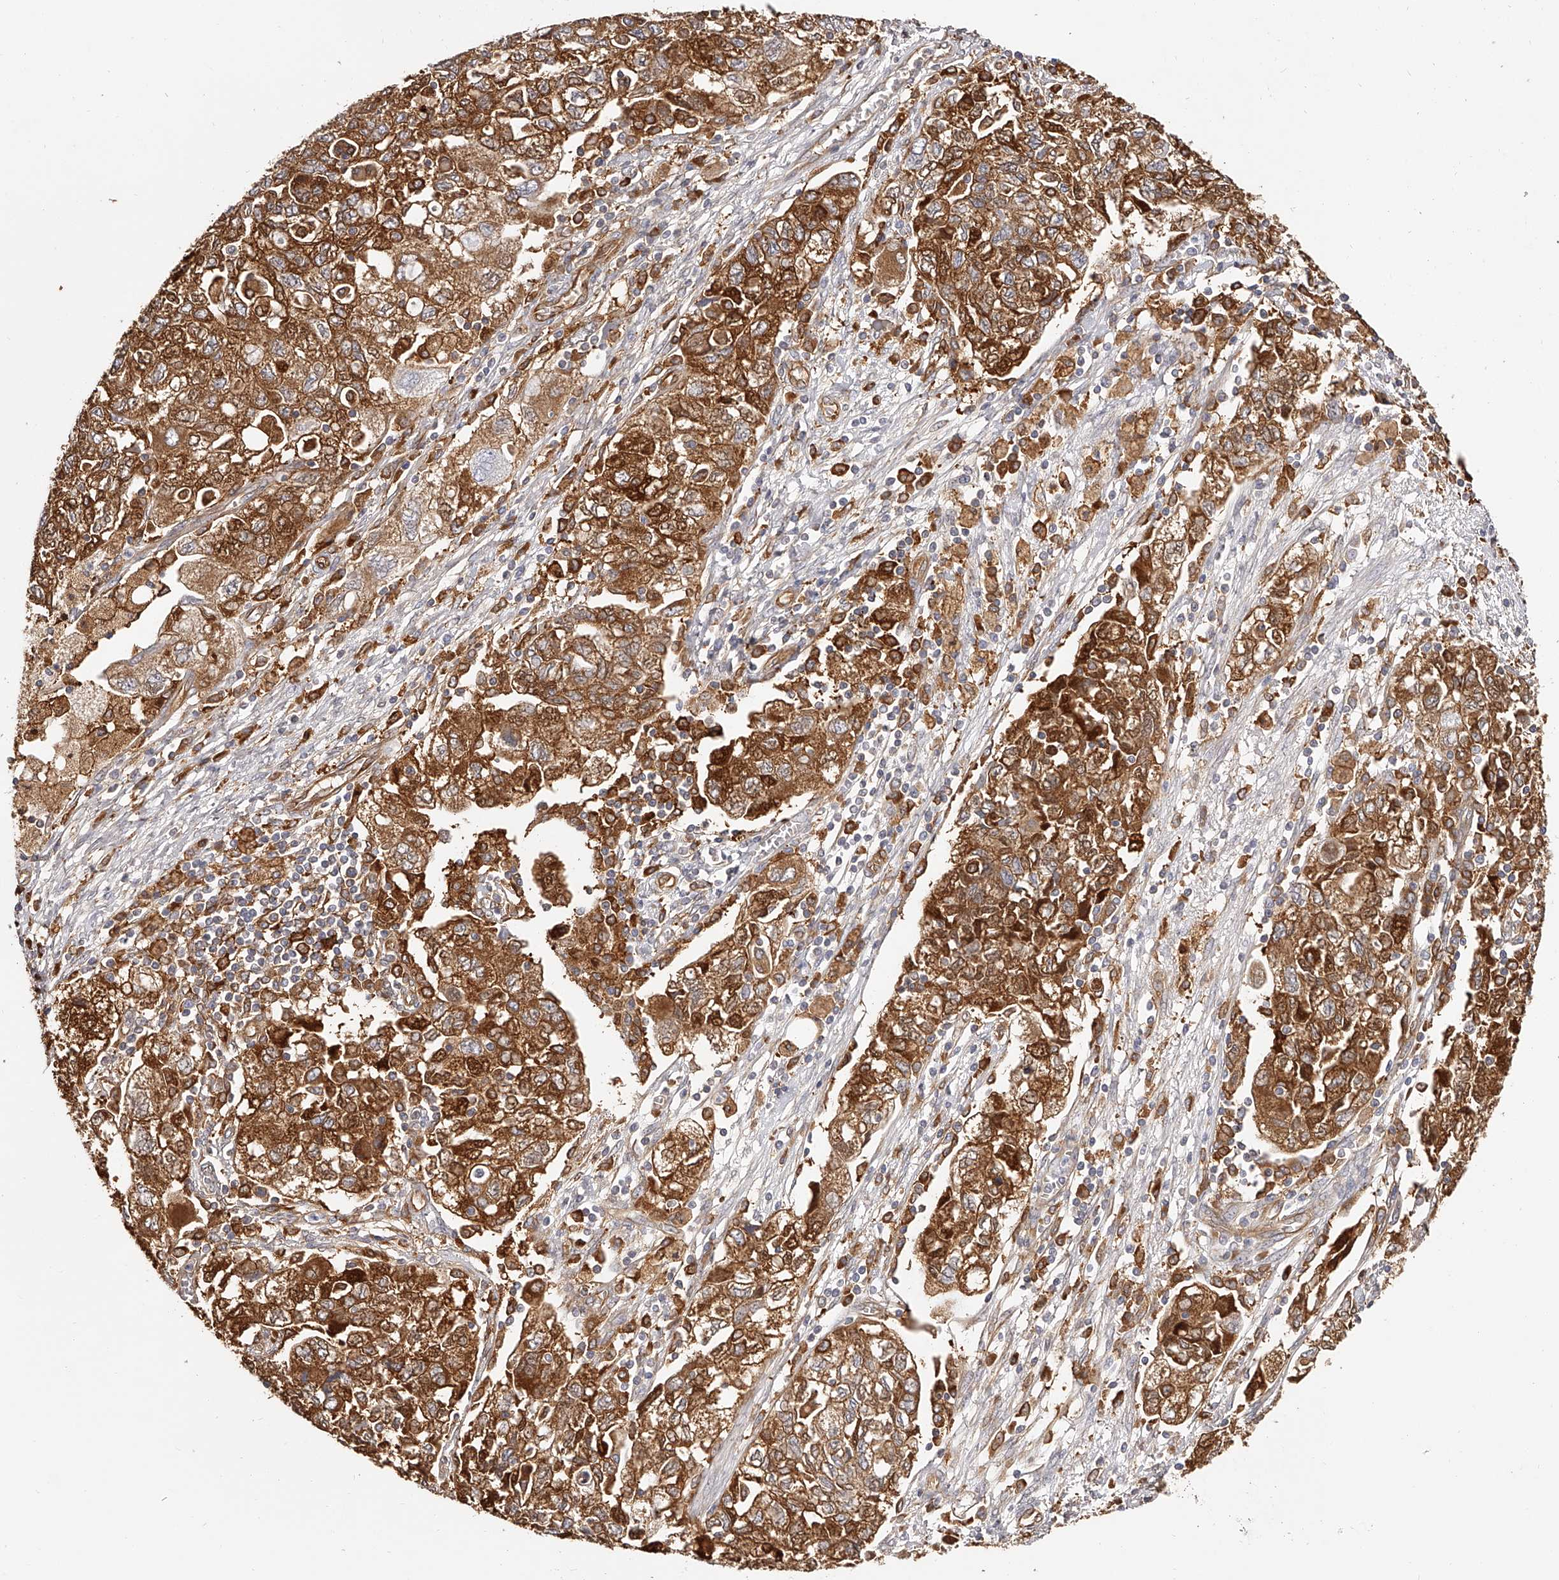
{"staining": {"intensity": "strong", "quantity": ">75%", "location": "cytoplasmic/membranous"}, "tissue": "ovarian cancer", "cell_type": "Tumor cells", "image_type": "cancer", "snomed": [{"axis": "morphology", "description": "Carcinoma, NOS"}, {"axis": "morphology", "description": "Cystadenocarcinoma, serous, NOS"}, {"axis": "topography", "description": "Ovary"}], "caption": "Ovarian cancer stained with DAB immunohistochemistry reveals high levels of strong cytoplasmic/membranous staining in approximately >75% of tumor cells. (IHC, brightfield microscopy, high magnification).", "gene": "LAP3", "patient": {"sex": "female", "age": 69}}